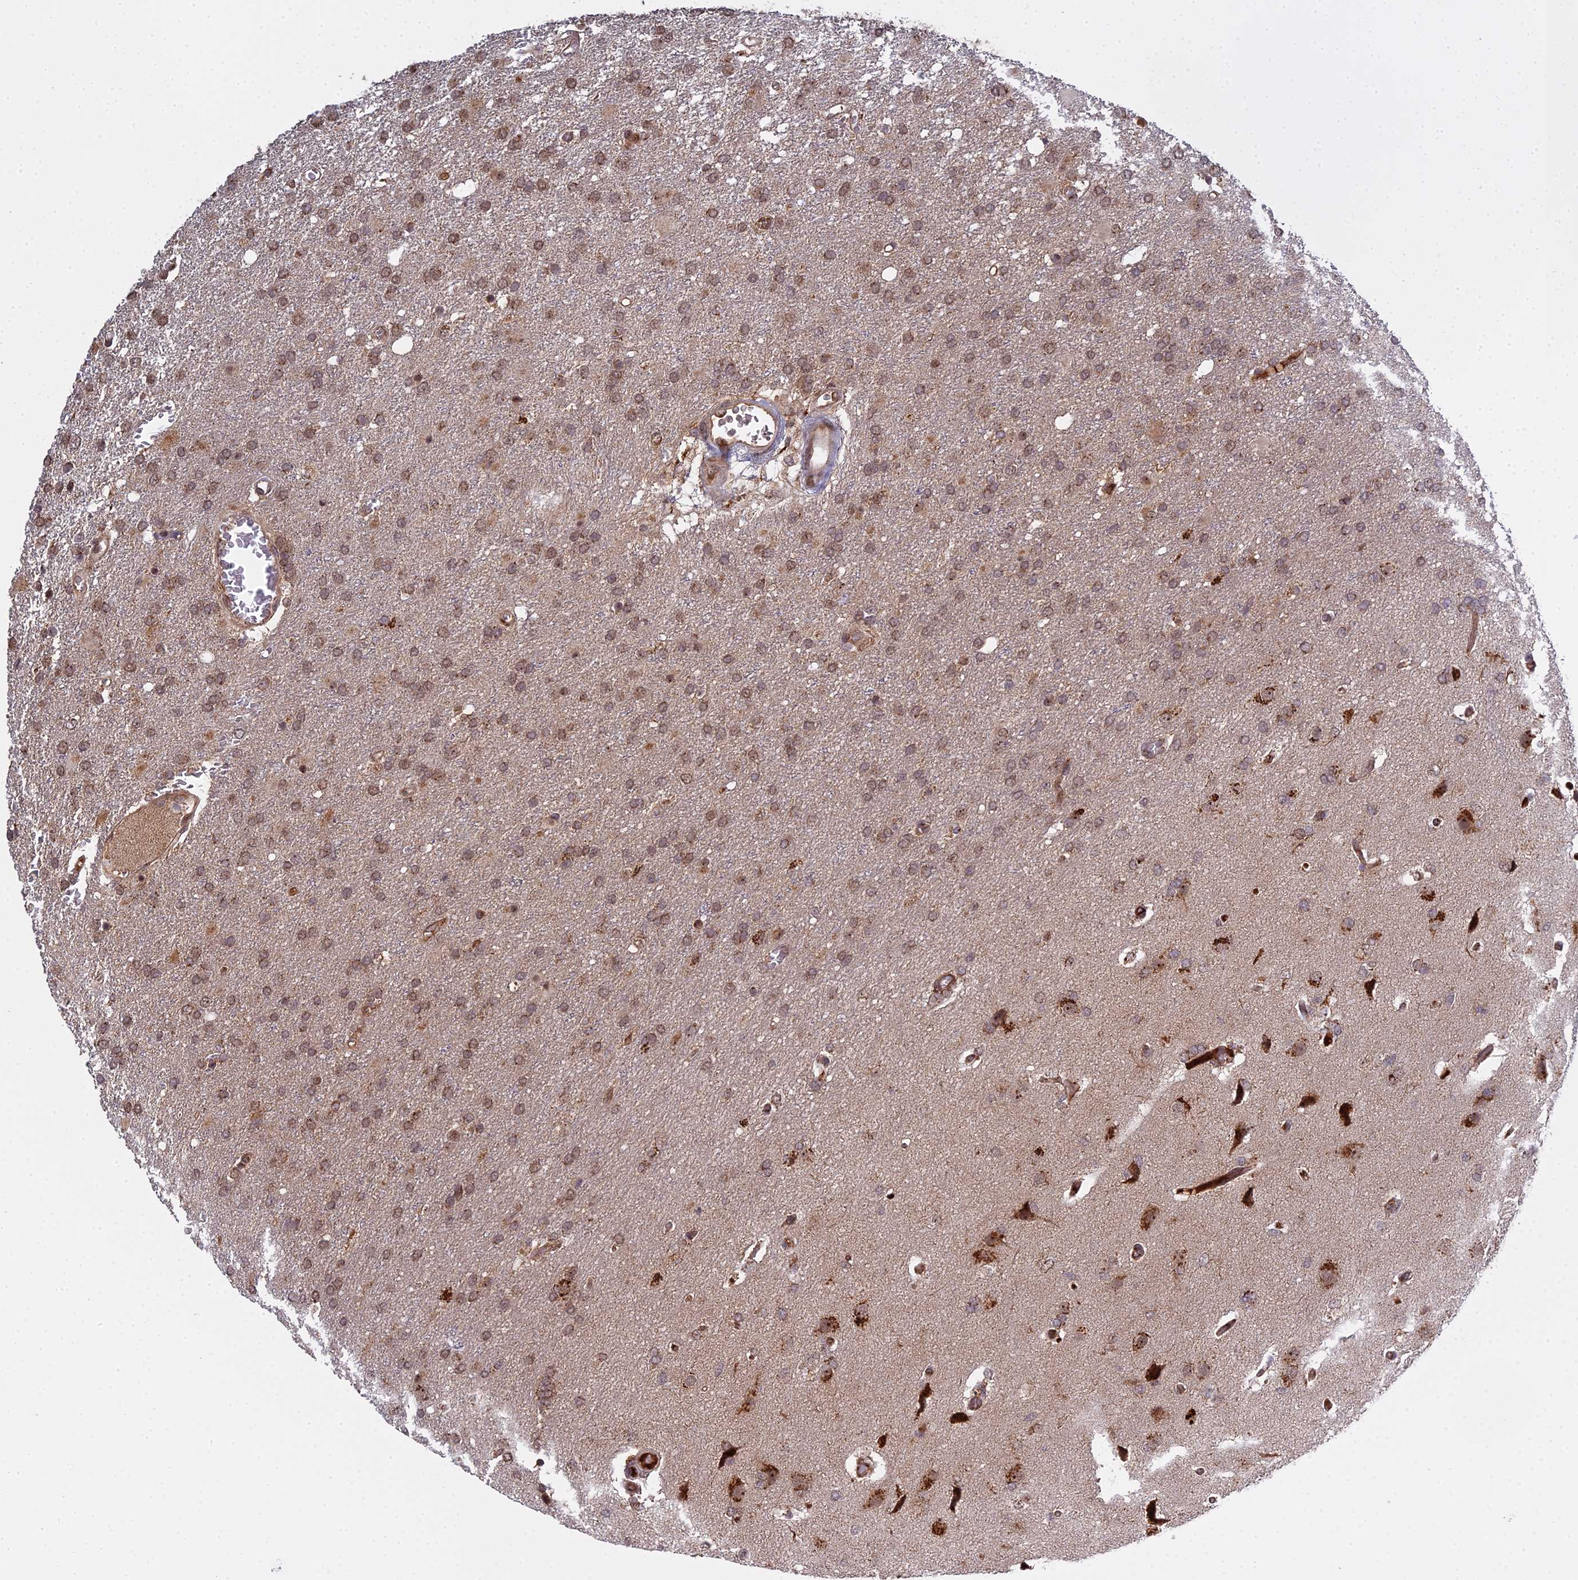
{"staining": {"intensity": "moderate", "quantity": ">75%", "location": "cytoplasmic/membranous,nuclear"}, "tissue": "glioma", "cell_type": "Tumor cells", "image_type": "cancer", "snomed": [{"axis": "morphology", "description": "Glioma, malignant, High grade"}, {"axis": "topography", "description": "Brain"}], "caption": "Malignant high-grade glioma stained with DAB (3,3'-diaminobenzidine) IHC reveals medium levels of moderate cytoplasmic/membranous and nuclear positivity in about >75% of tumor cells.", "gene": "MEOX1", "patient": {"sex": "female", "age": 74}}